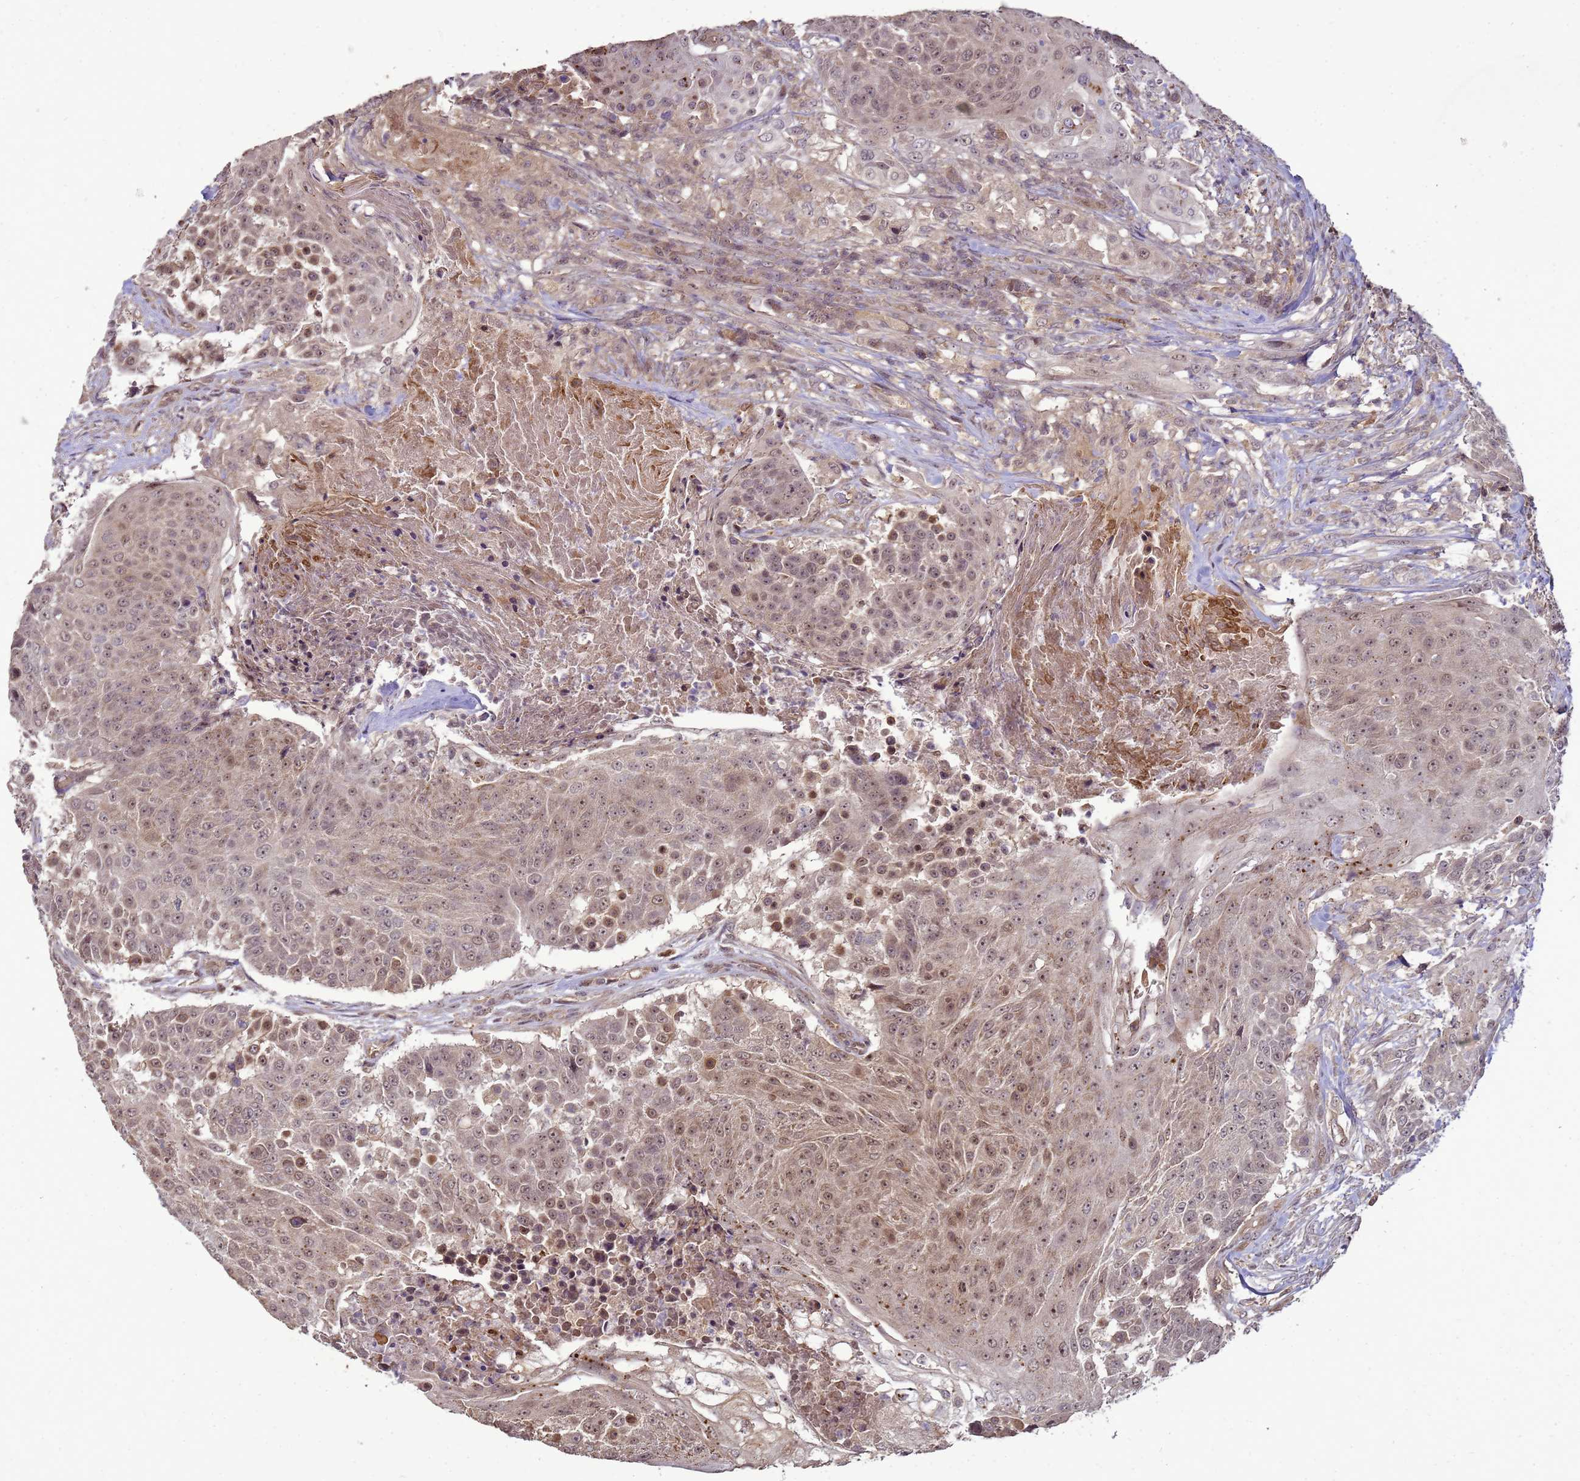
{"staining": {"intensity": "moderate", "quantity": "25%-75%", "location": "nuclear"}, "tissue": "urothelial cancer", "cell_type": "Tumor cells", "image_type": "cancer", "snomed": [{"axis": "morphology", "description": "Urothelial carcinoma, High grade"}, {"axis": "topography", "description": "Urinary bladder"}], "caption": "Approximately 25%-75% of tumor cells in urothelial cancer reveal moderate nuclear protein expression as visualized by brown immunohistochemical staining.", "gene": "CRBN", "patient": {"sex": "female", "age": 63}}